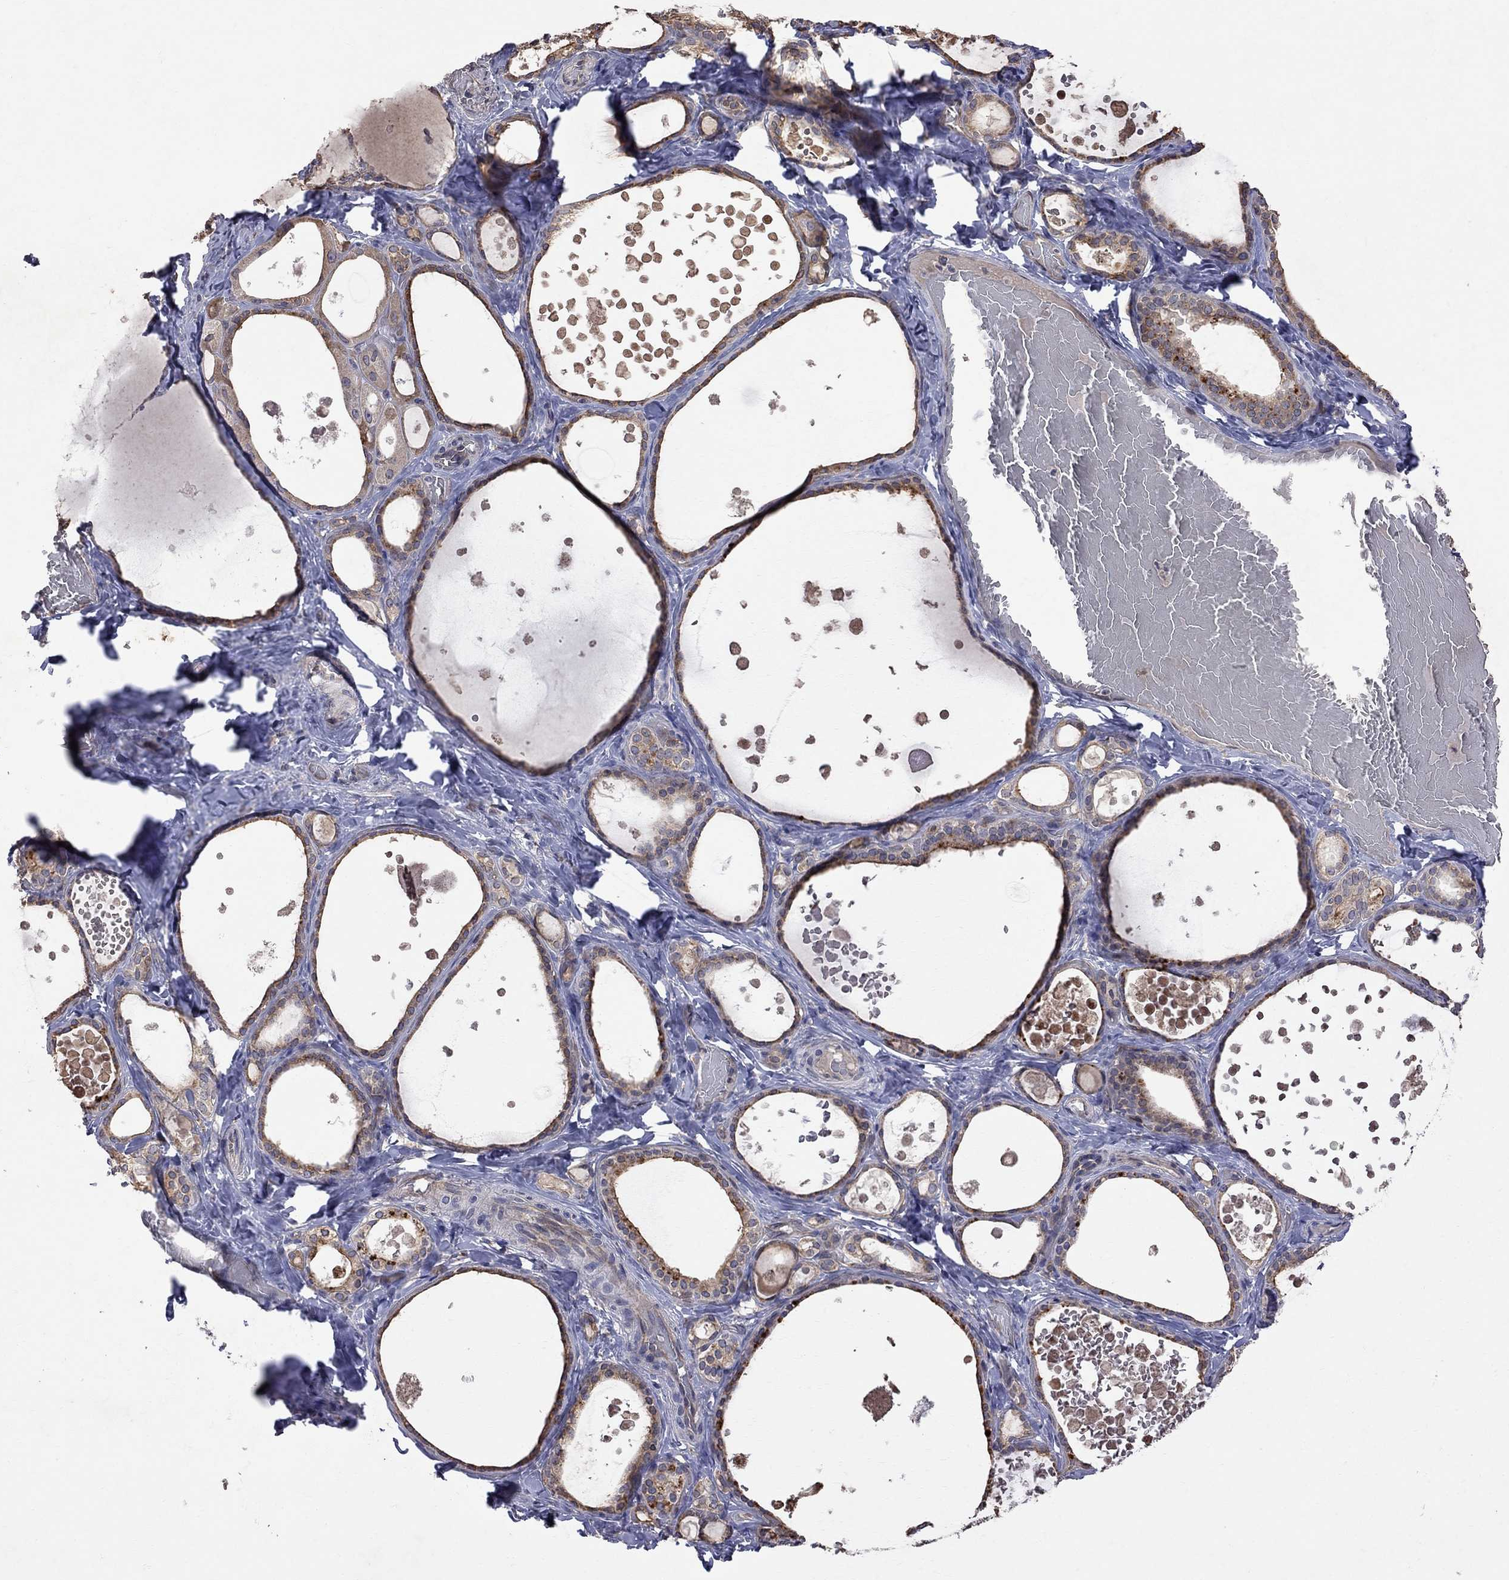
{"staining": {"intensity": "moderate", "quantity": "25%-75%", "location": "cytoplasmic/membranous"}, "tissue": "thyroid gland", "cell_type": "Glandular cells", "image_type": "normal", "snomed": [{"axis": "morphology", "description": "Normal tissue, NOS"}, {"axis": "topography", "description": "Thyroid gland"}], "caption": "This is a photomicrograph of IHC staining of normal thyroid gland, which shows moderate positivity in the cytoplasmic/membranous of glandular cells.", "gene": "ABI3", "patient": {"sex": "female", "age": 56}}